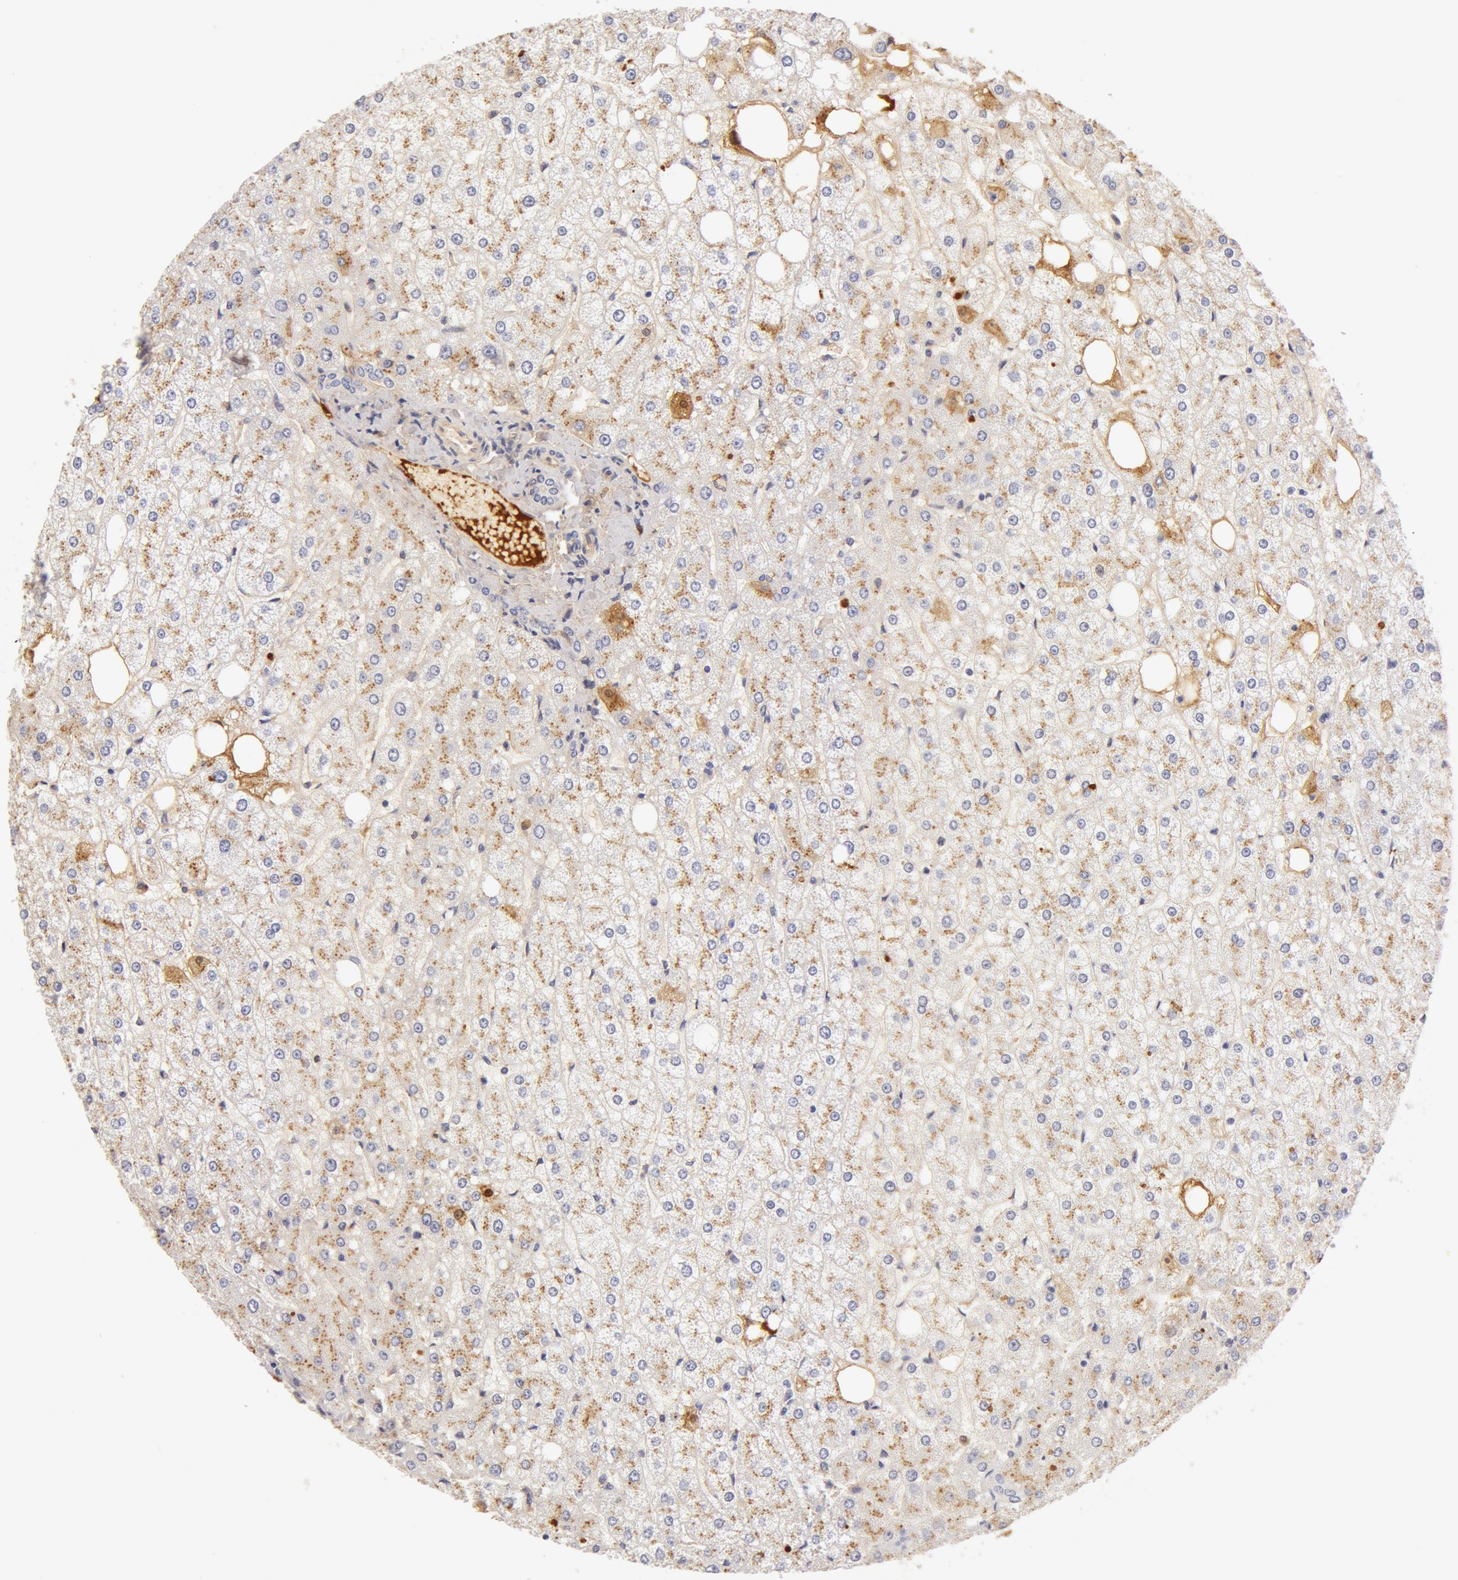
{"staining": {"intensity": "negative", "quantity": "none", "location": "none"}, "tissue": "liver", "cell_type": "Cholangiocytes", "image_type": "normal", "snomed": [{"axis": "morphology", "description": "Normal tissue, NOS"}, {"axis": "topography", "description": "Liver"}], "caption": "Immunohistochemistry (IHC) micrograph of unremarkable liver: liver stained with DAB (3,3'-diaminobenzidine) exhibits no significant protein staining in cholangiocytes.", "gene": "AHSG", "patient": {"sex": "male", "age": 35}}